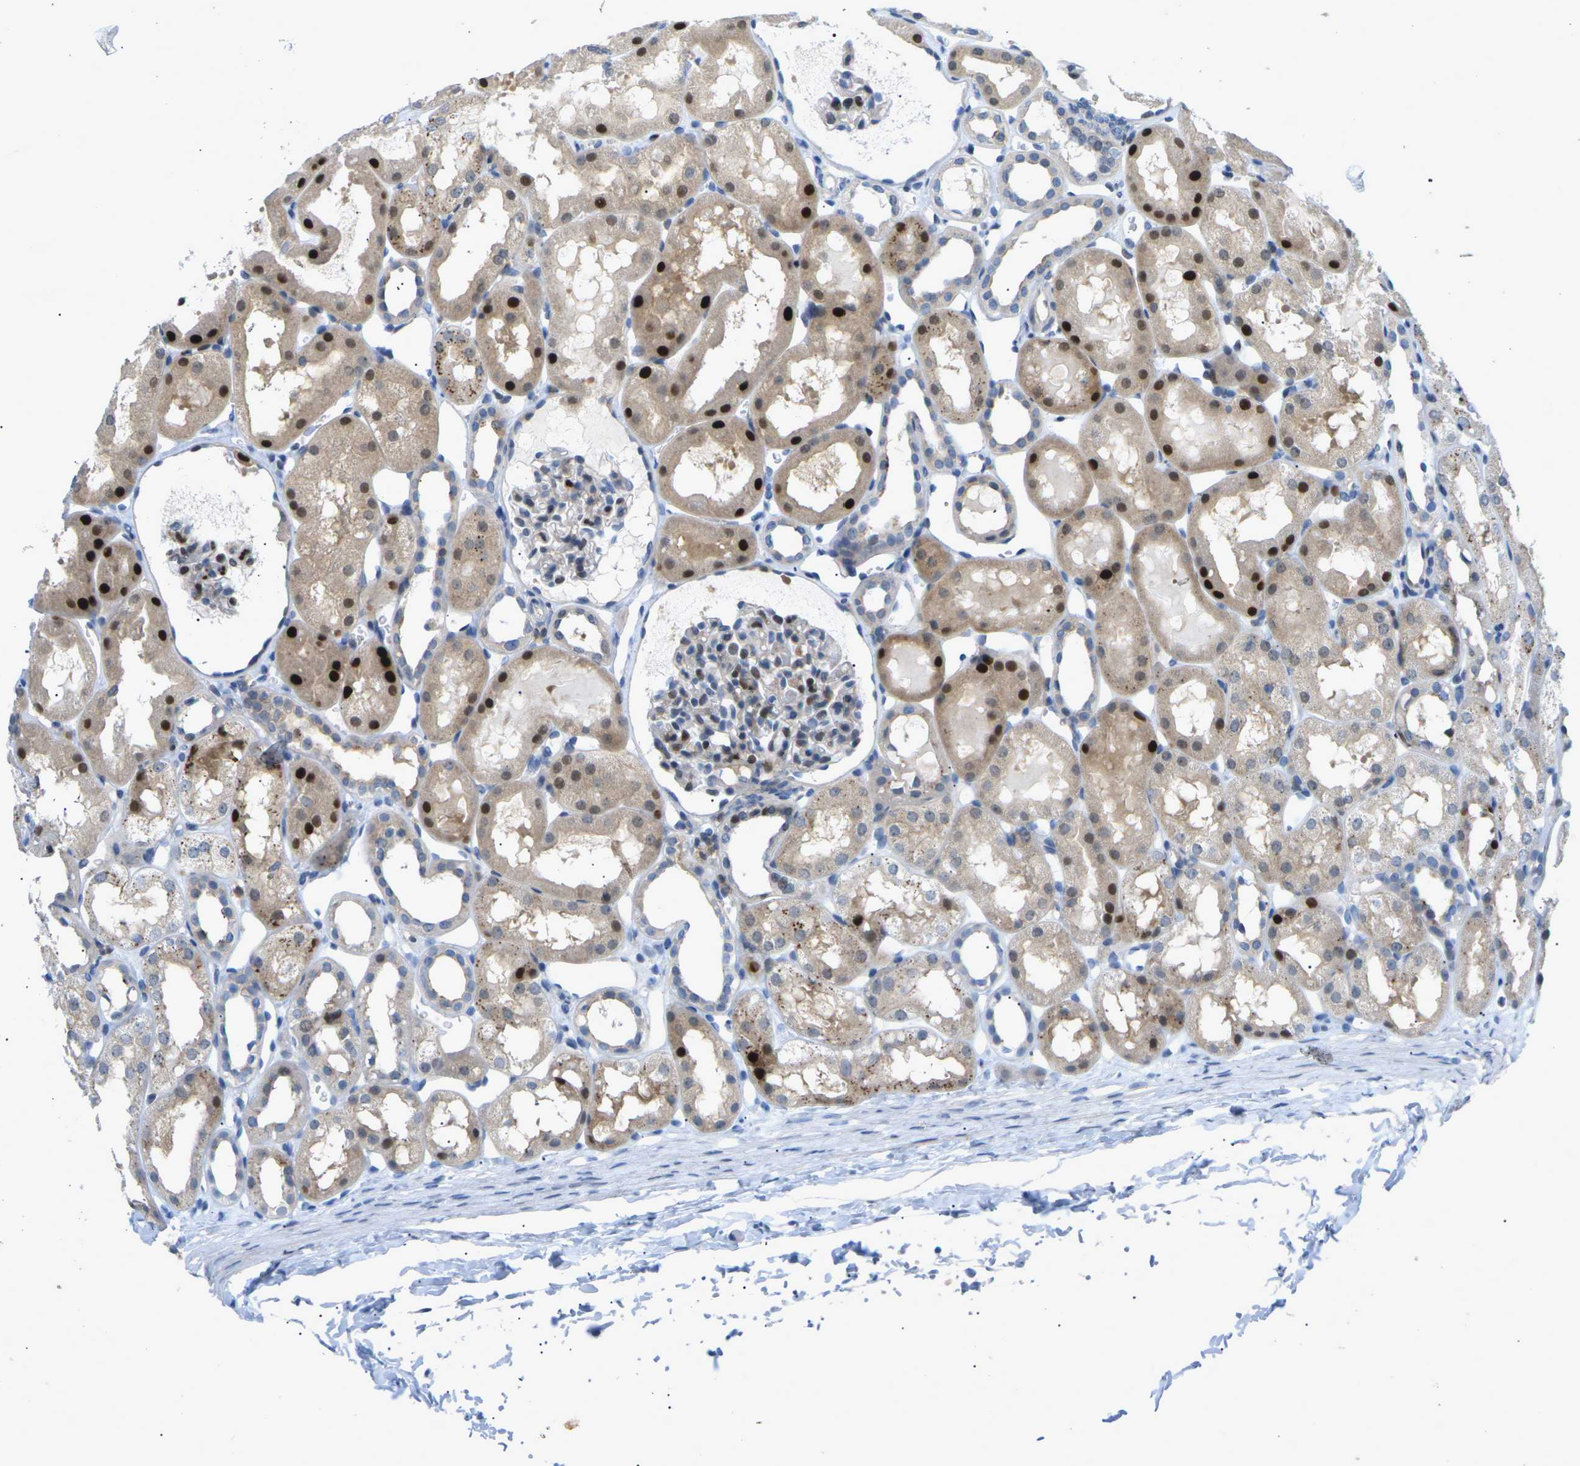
{"staining": {"intensity": "moderate", "quantity": "<25%", "location": "nuclear"}, "tissue": "kidney", "cell_type": "Cells in glomeruli", "image_type": "normal", "snomed": [{"axis": "morphology", "description": "Normal tissue, NOS"}, {"axis": "topography", "description": "Kidney"}, {"axis": "topography", "description": "Urinary bladder"}], "caption": "The micrograph exhibits staining of normal kidney, revealing moderate nuclear protein positivity (brown color) within cells in glomeruli. Using DAB (brown) and hematoxylin (blue) stains, captured at high magnification using brightfield microscopy.", "gene": "RPS6KA3", "patient": {"sex": "male", "age": 16}}